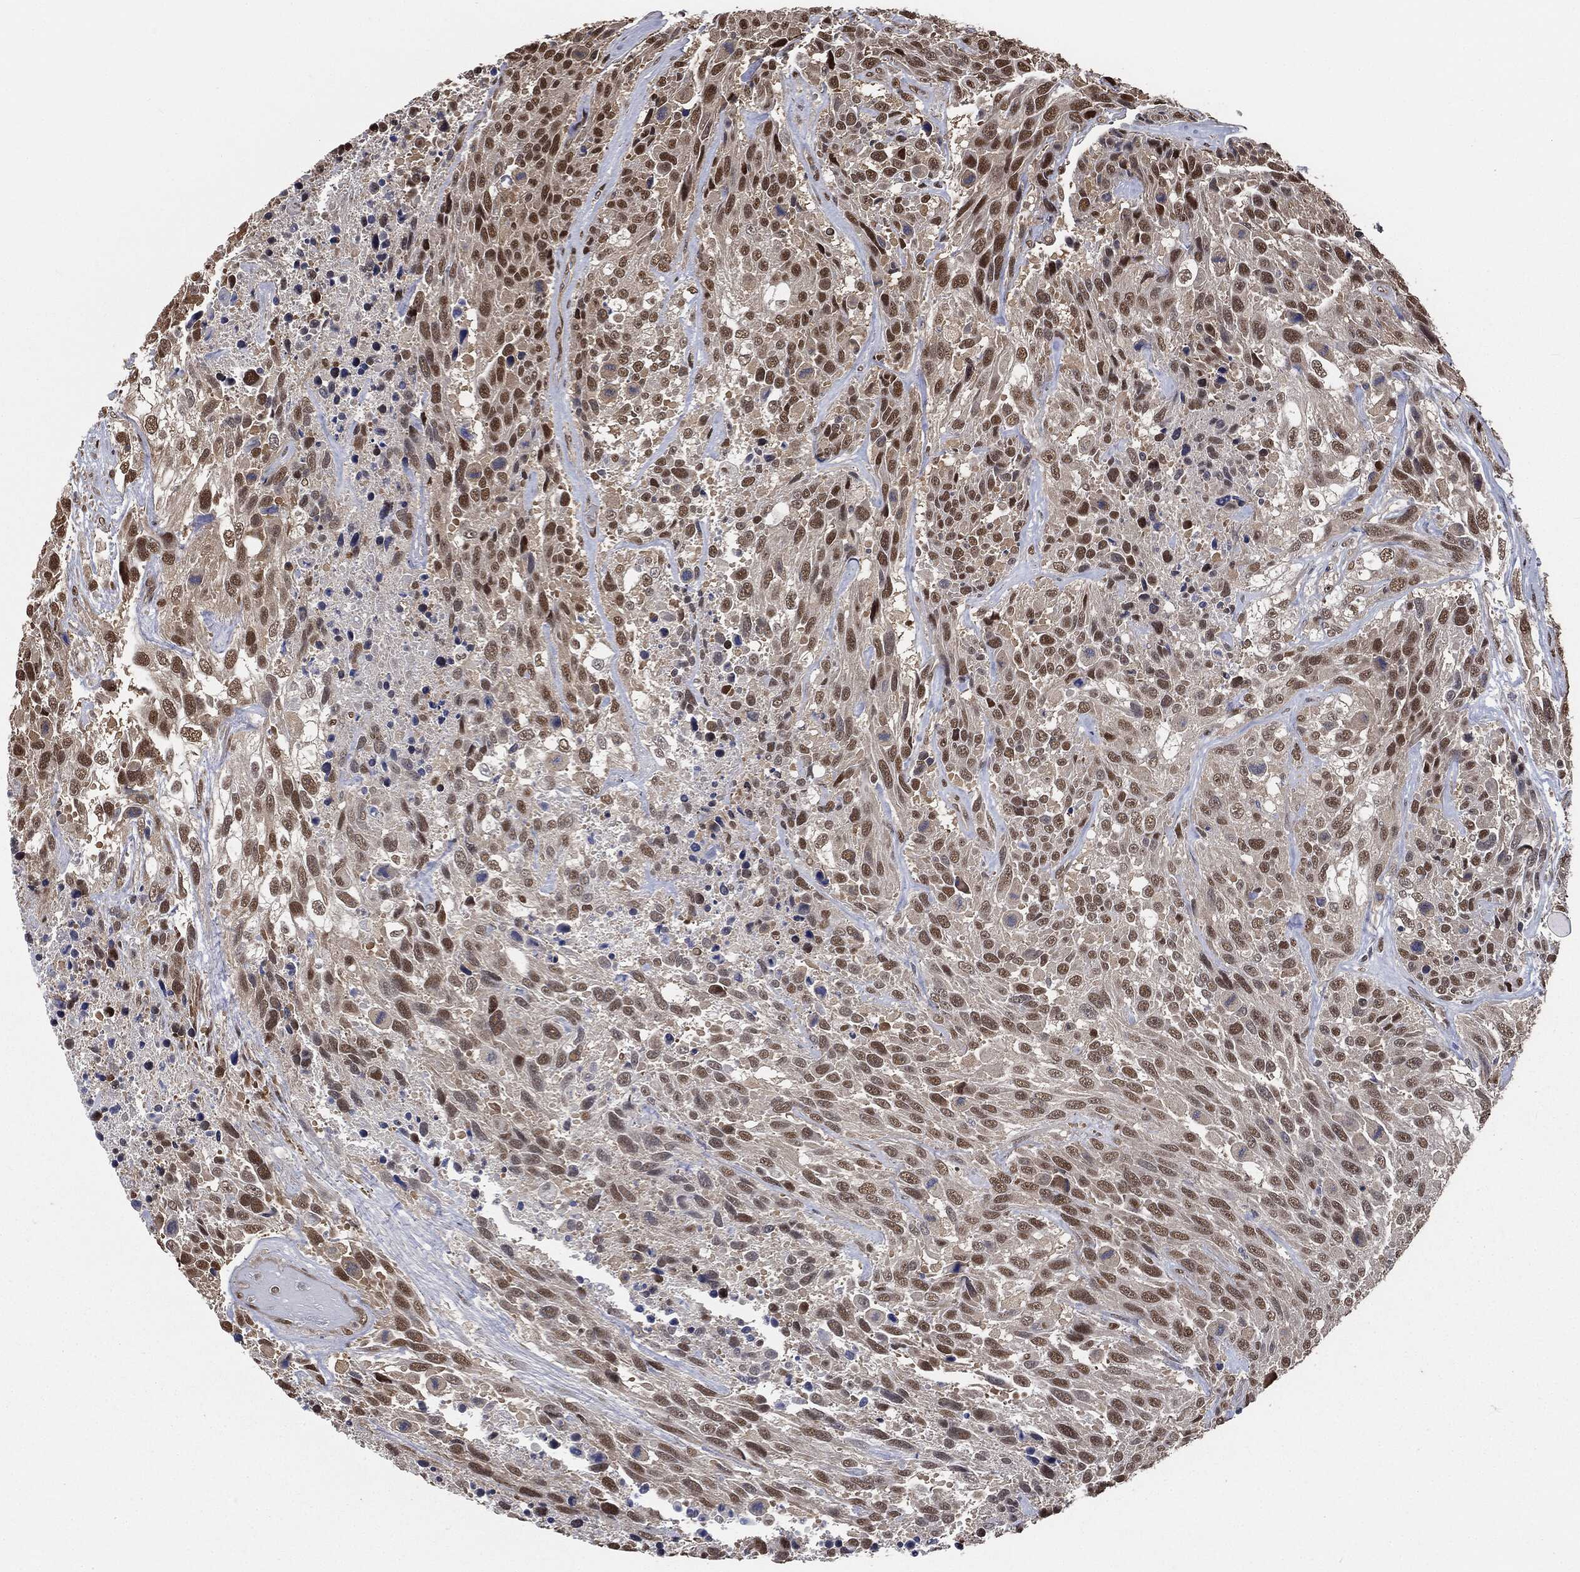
{"staining": {"intensity": "strong", "quantity": "25%-75%", "location": "nuclear"}, "tissue": "urothelial cancer", "cell_type": "Tumor cells", "image_type": "cancer", "snomed": [{"axis": "morphology", "description": "Urothelial carcinoma, High grade"}, {"axis": "topography", "description": "Urinary bladder"}], "caption": "This photomicrograph exhibits IHC staining of human urothelial carcinoma (high-grade), with high strong nuclear positivity in approximately 25%-75% of tumor cells.", "gene": "SHLD2", "patient": {"sex": "female", "age": 70}}